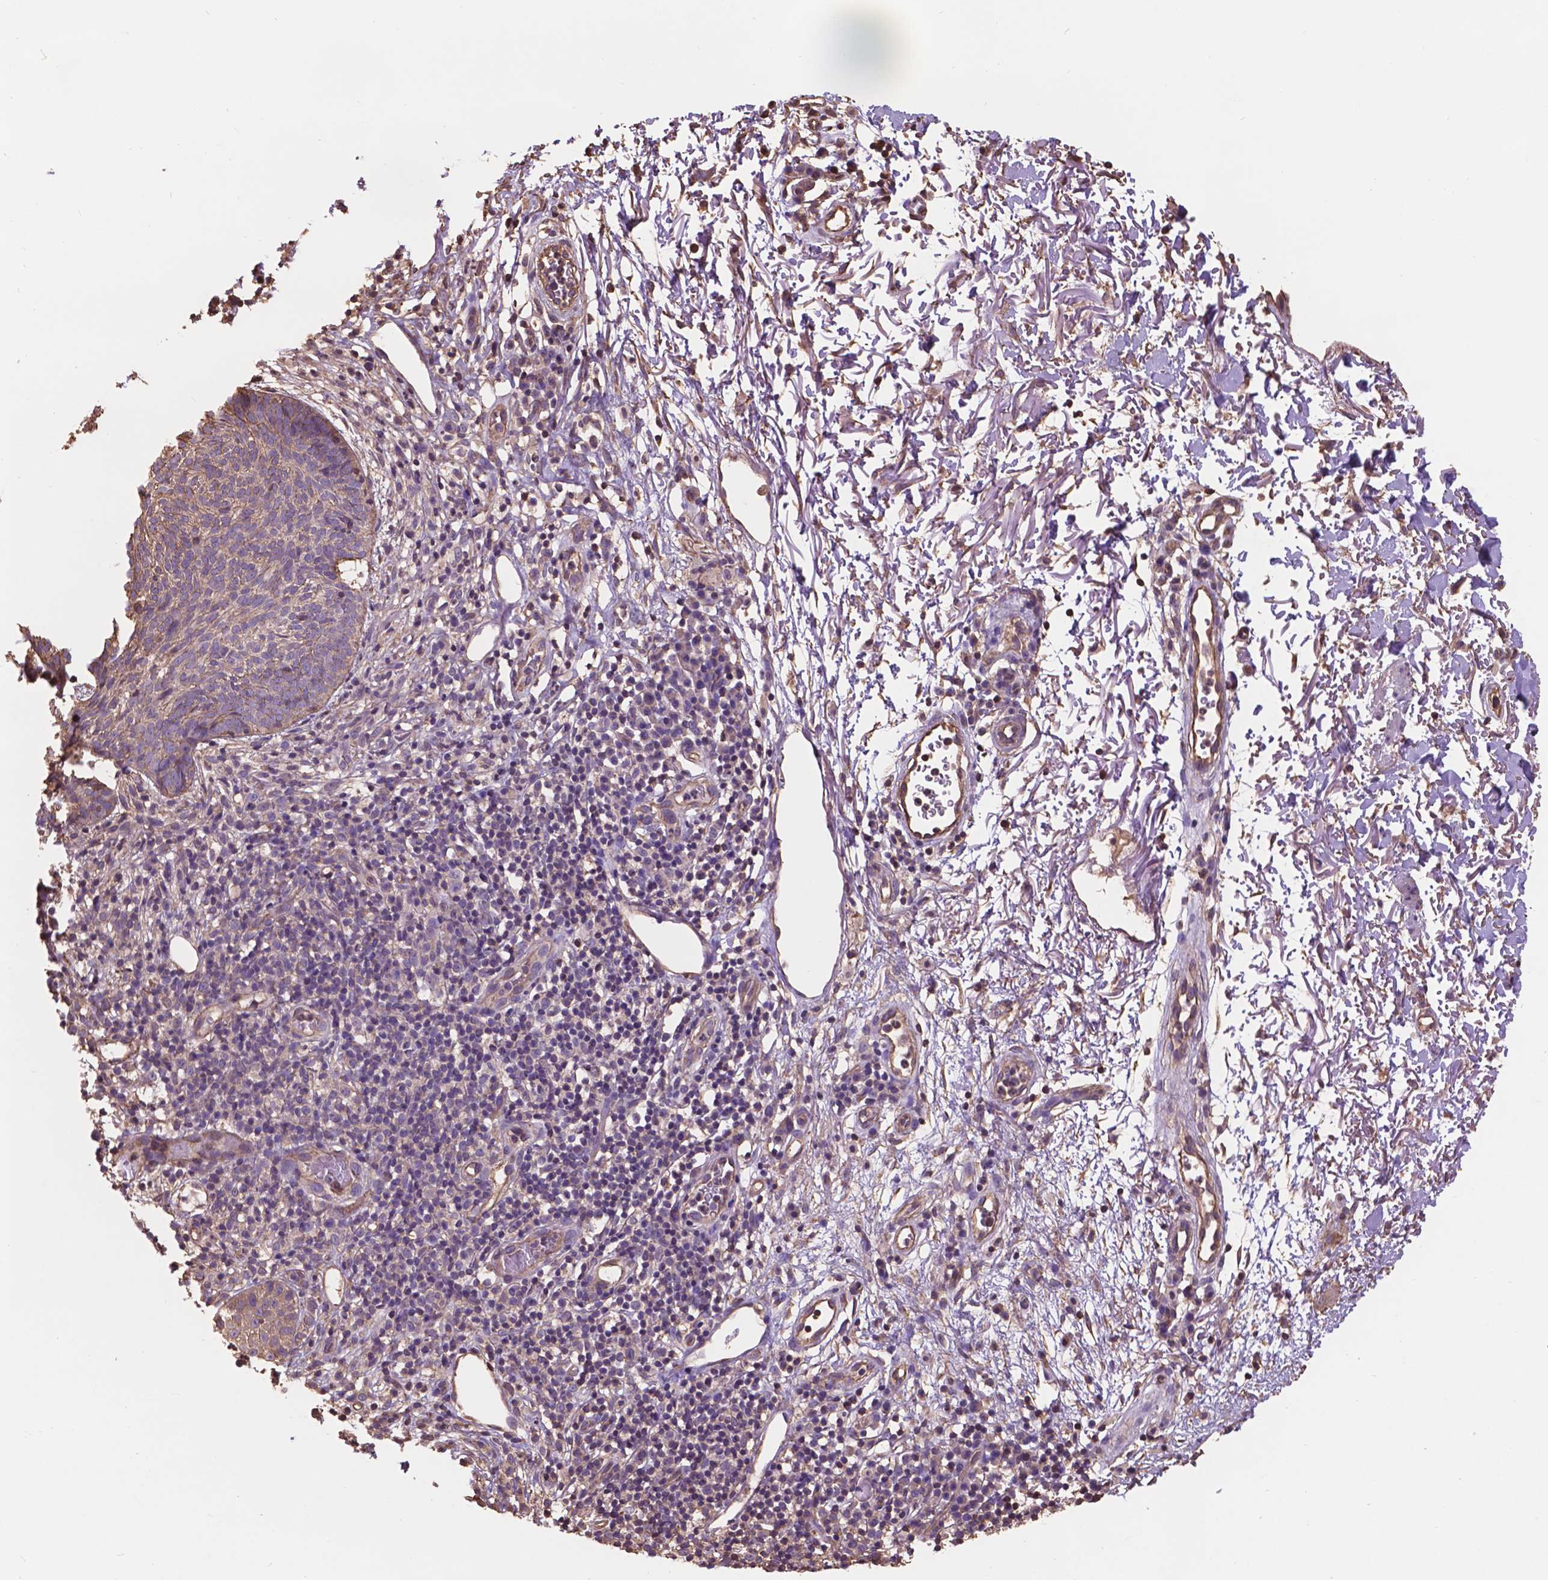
{"staining": {"intensity": "negative", "quantity": "none", "location": "none"}, "tissue": "skin cancer", "cell_type": "Tumor cells", "image_type": "cancer", "snomed": [{"axis": "morphology", "description": "Normal tissue, NOS"}, {"axis": "morphology", "description": "Basal cell carcinoma"}, {"axis": "topography", "description": "Skin"}], "caption": "Tumor cells show no significant protein positivity in skin cancer.", "gene": "NIPA2", "patient": {"sex": "male", "age": 68}}